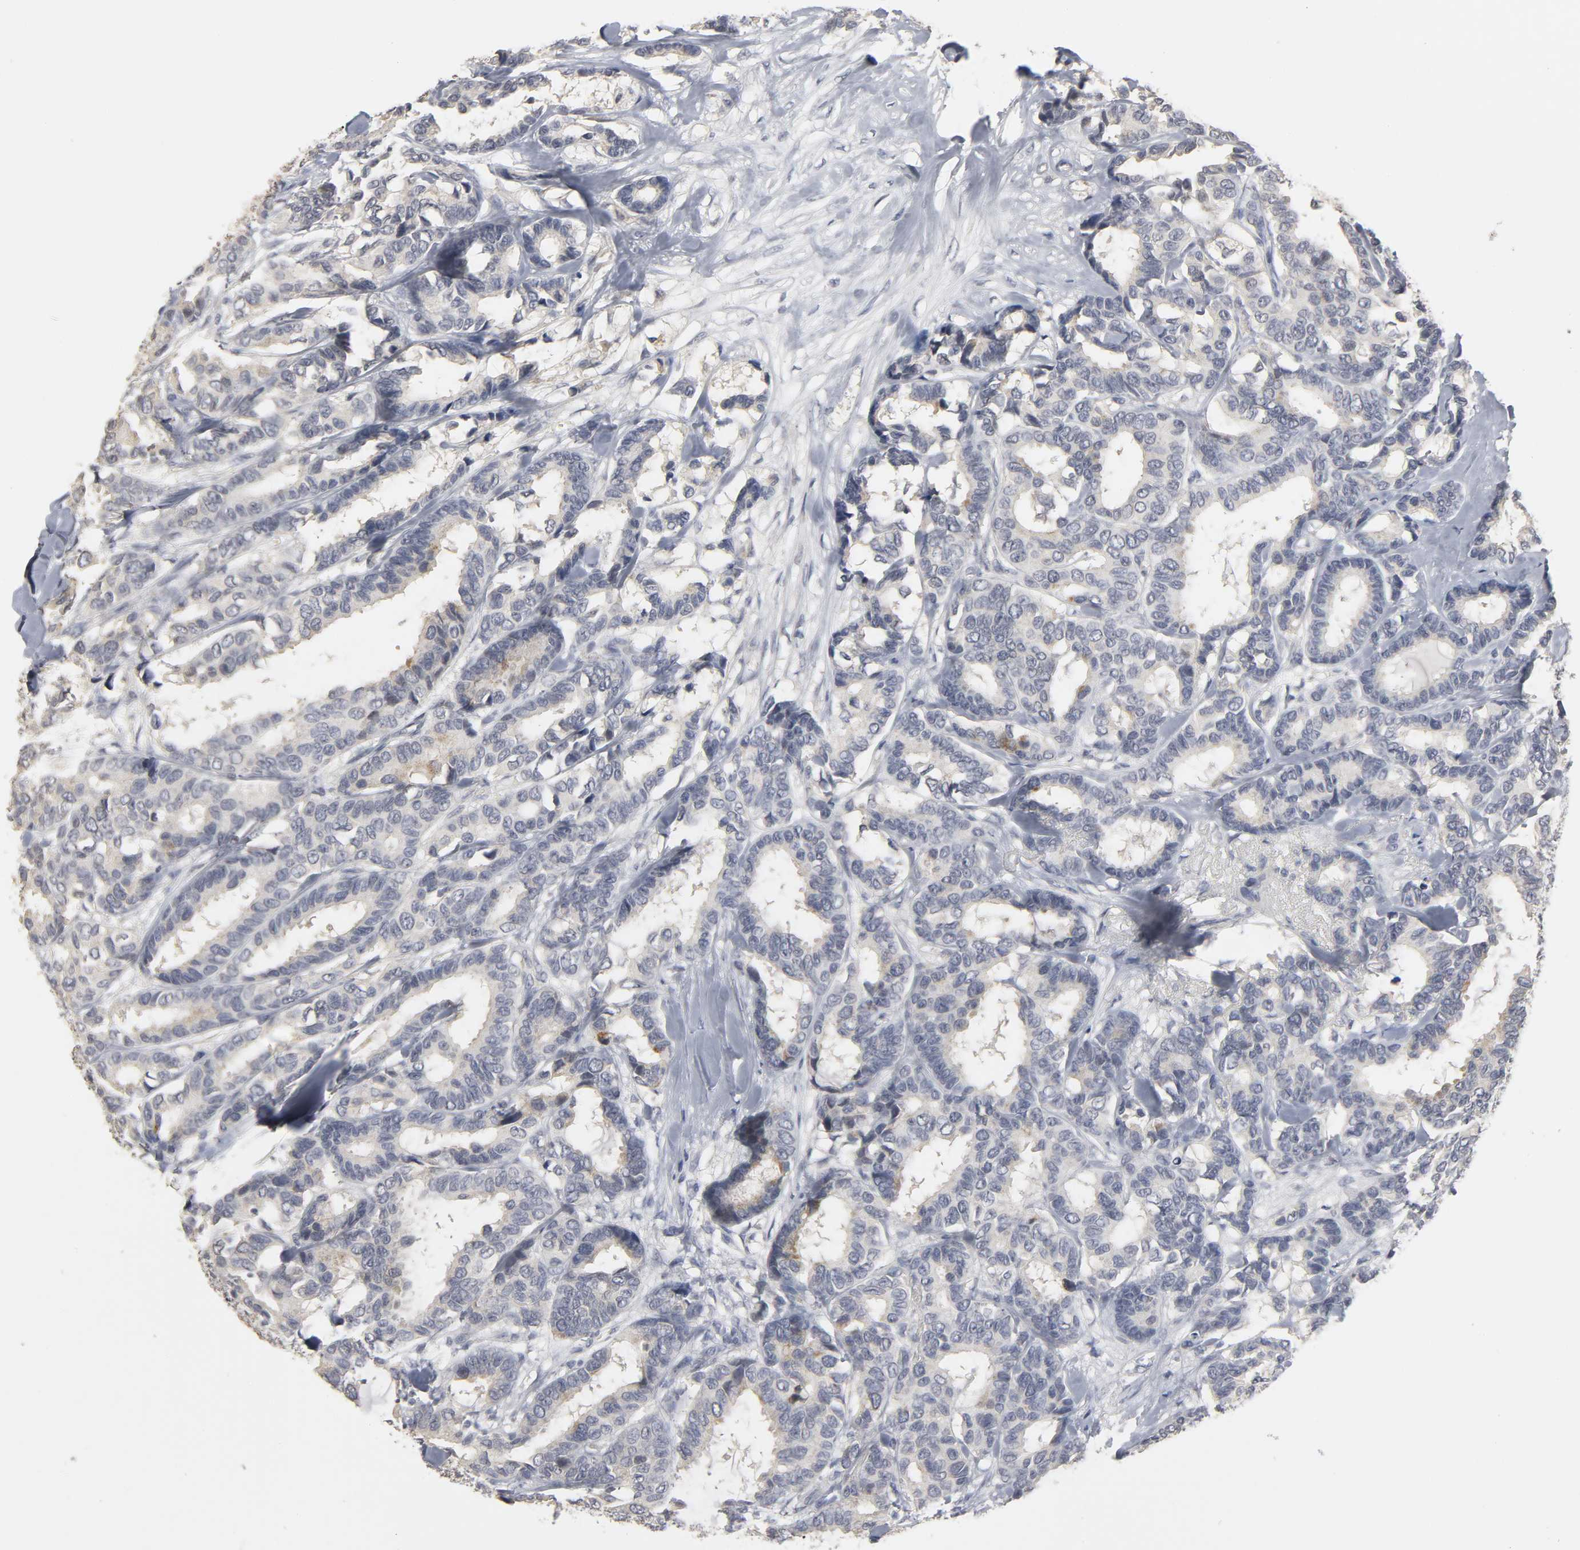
{"staining": {"intensity": "weak", "quantity": "<25%", "location": "cytoplasmic/membranous"}, "tissue": "breast cancer", "cell_type": "Tumor cells", "image_type": "cancer", "snomed": [{"axis": "morphology", "description": "Duct carcinoma"}, {"axis": "topography", "description": "Breast"}], "caption": "Human infiltrating ductal carcinoma (breast) stained for a protein using IHC demonstrates no expression in tumor cells.", "gene": "TCAP", "patient": {"sex": "female", "age": 87}}